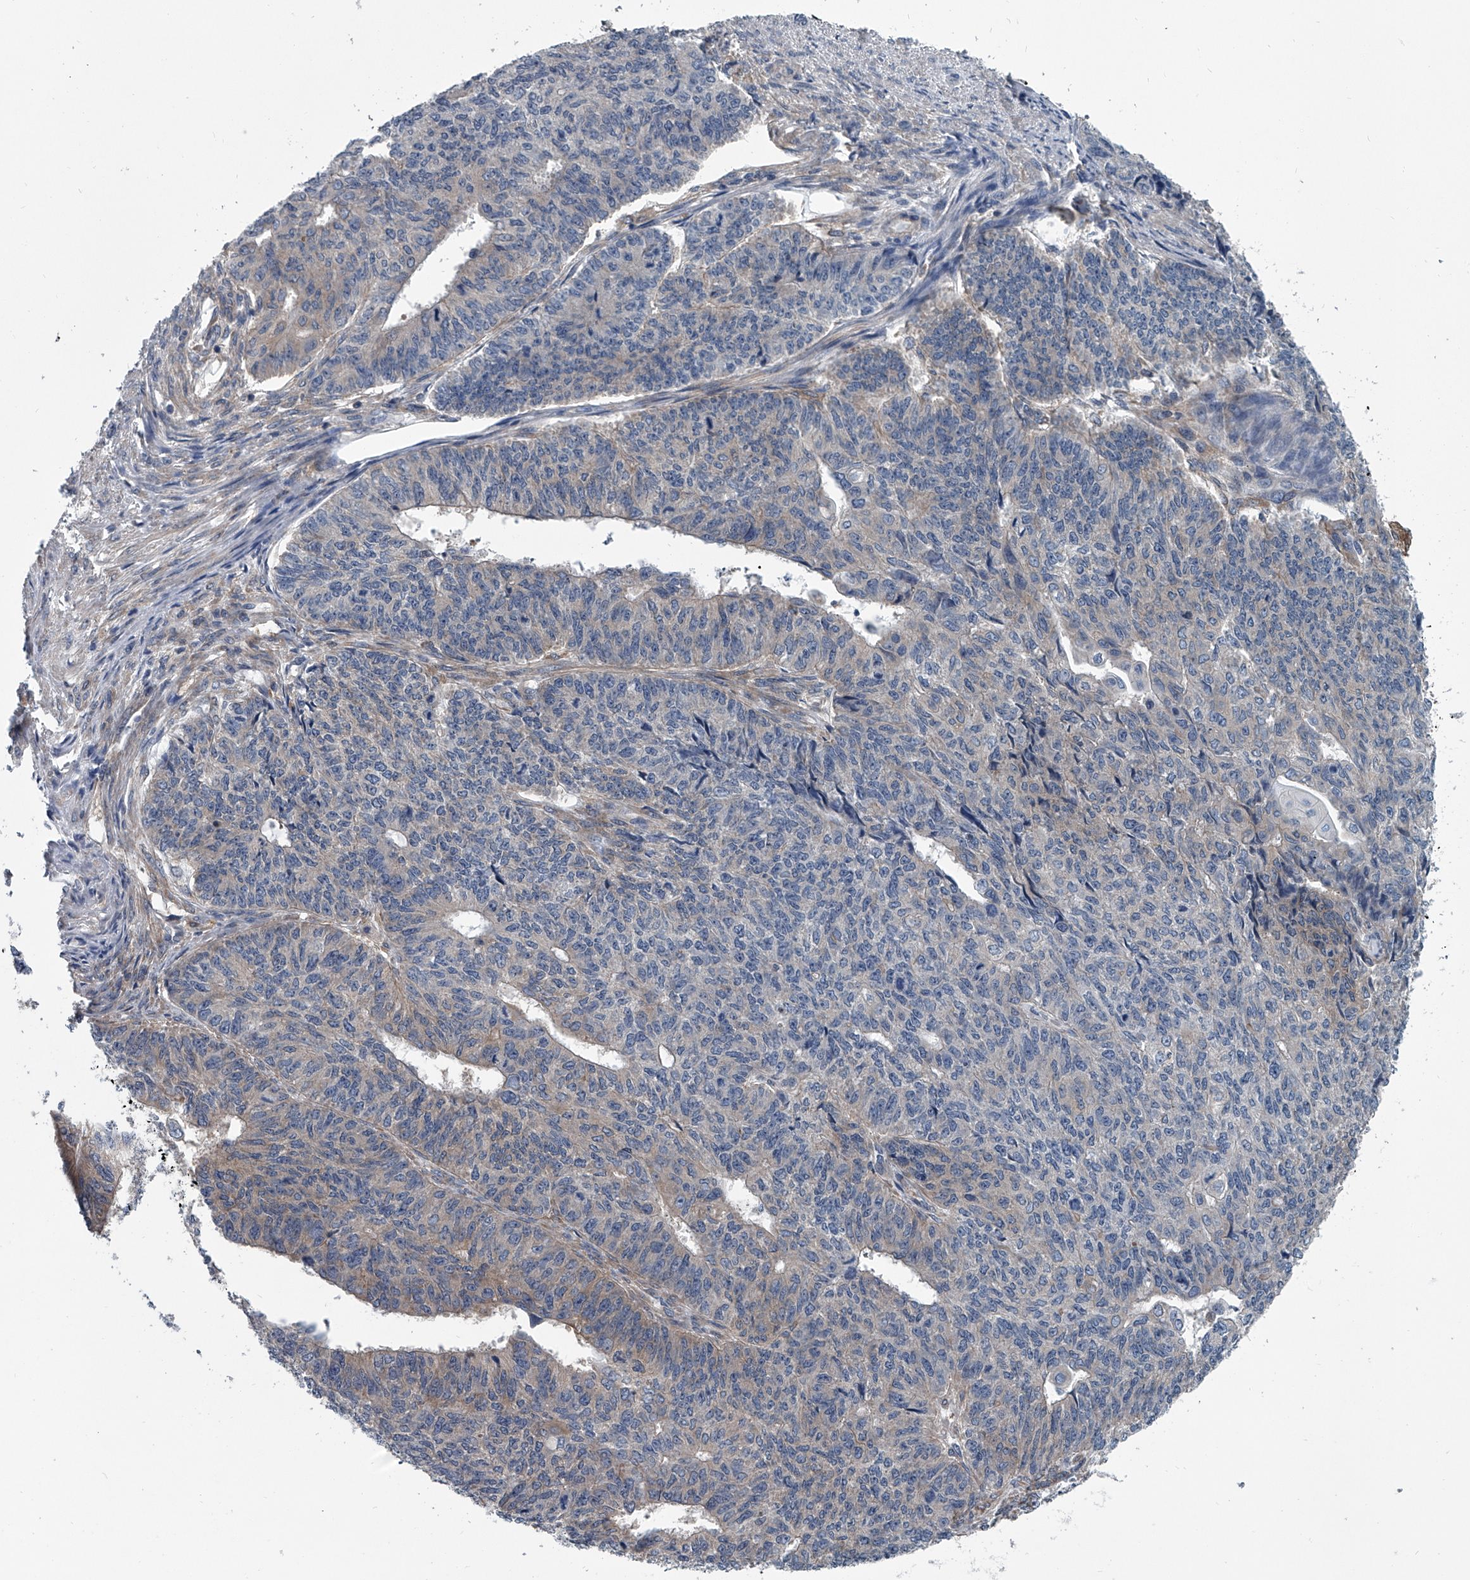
{"staining": {"intensity": "weak", "quantity": "<25%", "location": "cytoplasmic/membranous"}, "tissue": "endometrial cancer", "cell_type": "Tumor cells", "image_type": "cancer", "snomed": [{"axis": "morphology", "description": "Adenocarcinoma, NOS"}, {"axis": "topography", "description": "Endometrium"}], "caption": "Tumor cells are negative for protein expression in human endometrial adenocarcinoma. (Brightfield microscopy of DAB IHC at high magnification).", "gene": "PPP2R5D", "patient": {"sex": "female", "age": 32}}